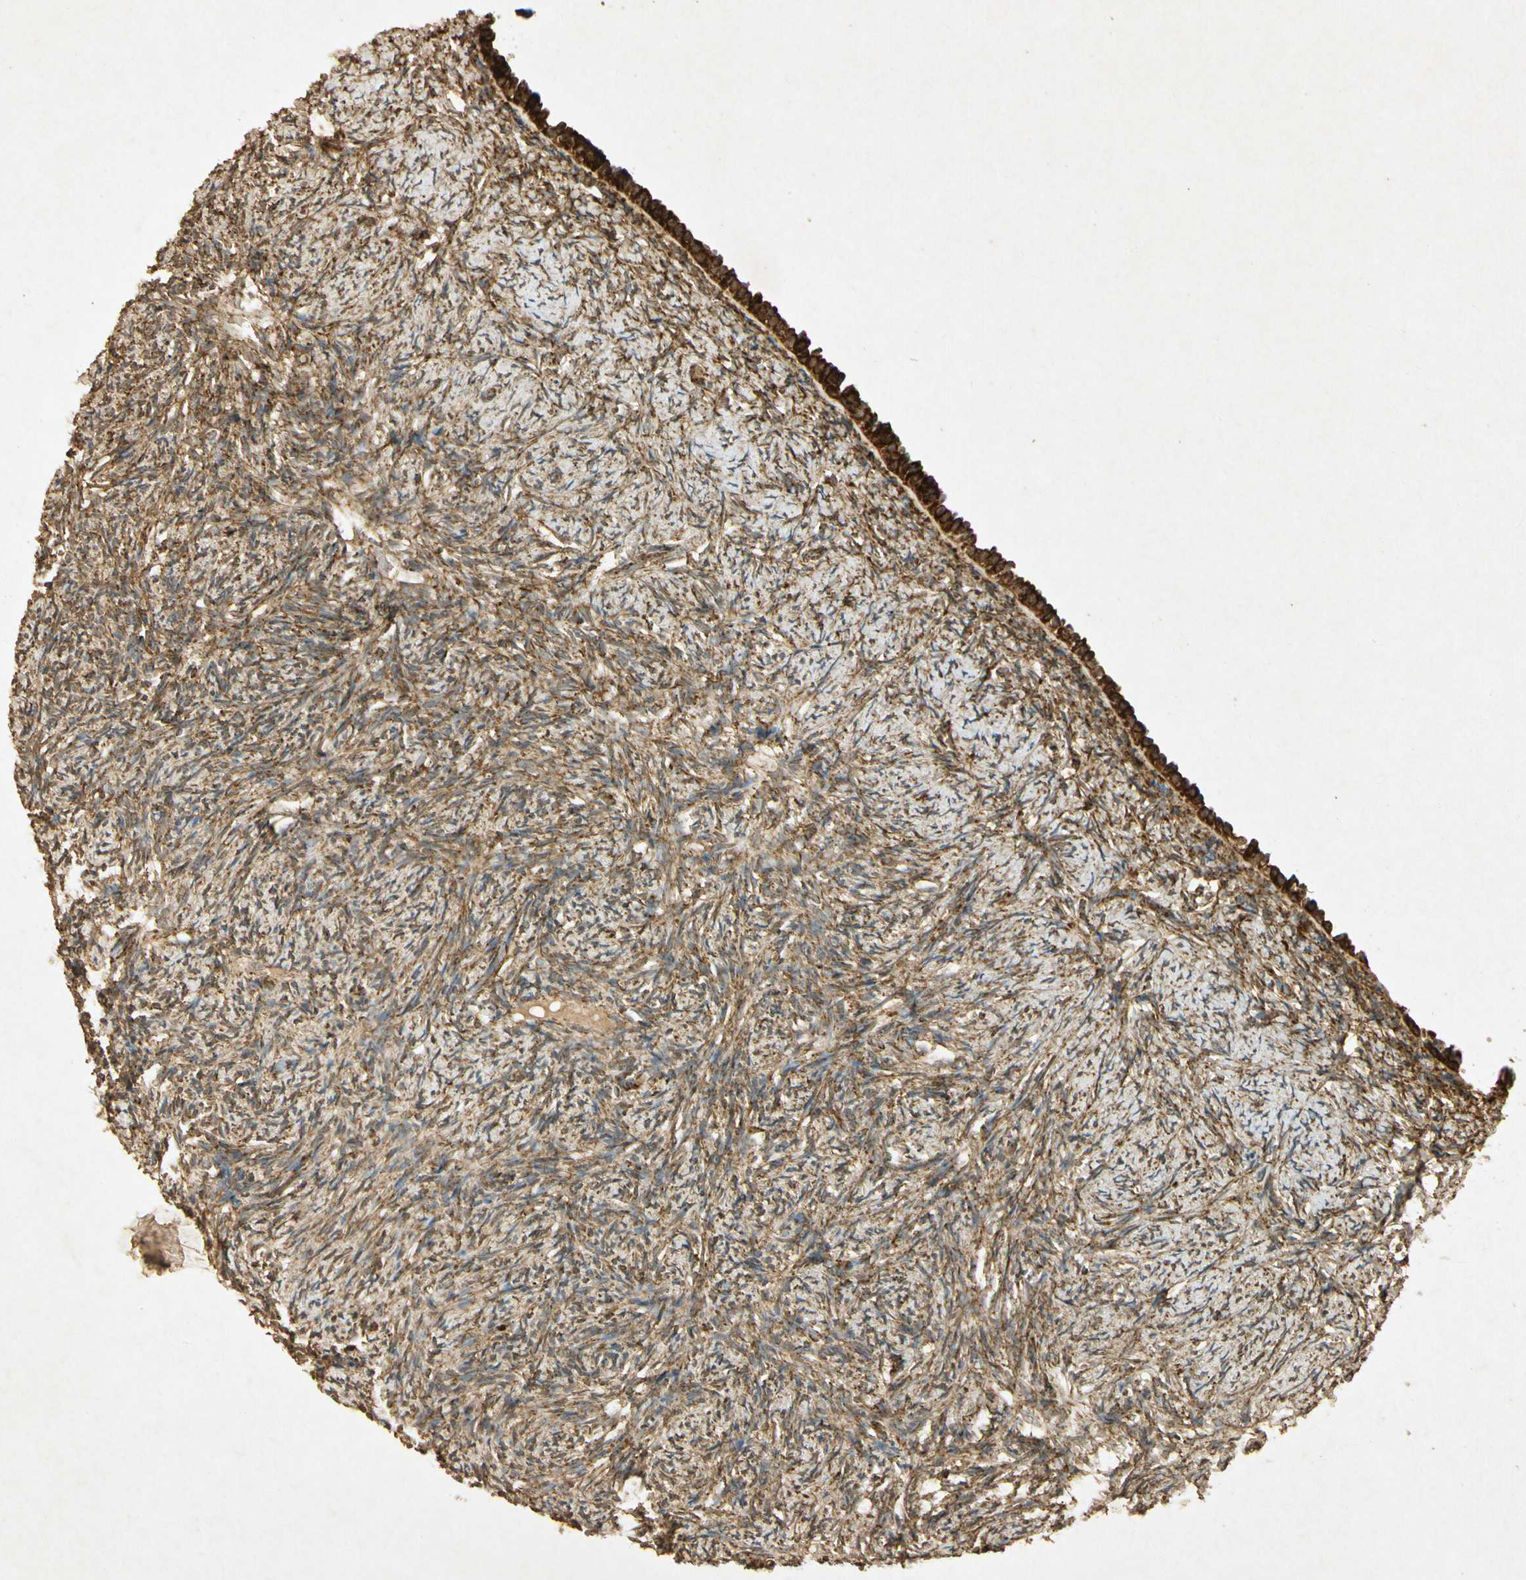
{"staining": {"intensity": "moderate", "quantity": ">75%", "location": "cytoplasmic/membranous"}, "tissue": "ovary", "cell_type": "Ovarian stroma cells", "image_type": "normal", "snomed": [{"axis": "morphology", "description": "Normal tissue, NOS"}, {"axis": "topography", "description": "Ovary"}], "caption": "A brown stain shows moderate cytoplasmic/membranous positivity of a protein in ovarian stroma cells of benign human ovary.", "gene": "PRDX3", "patient": {"sex": "female", "age": 60}}